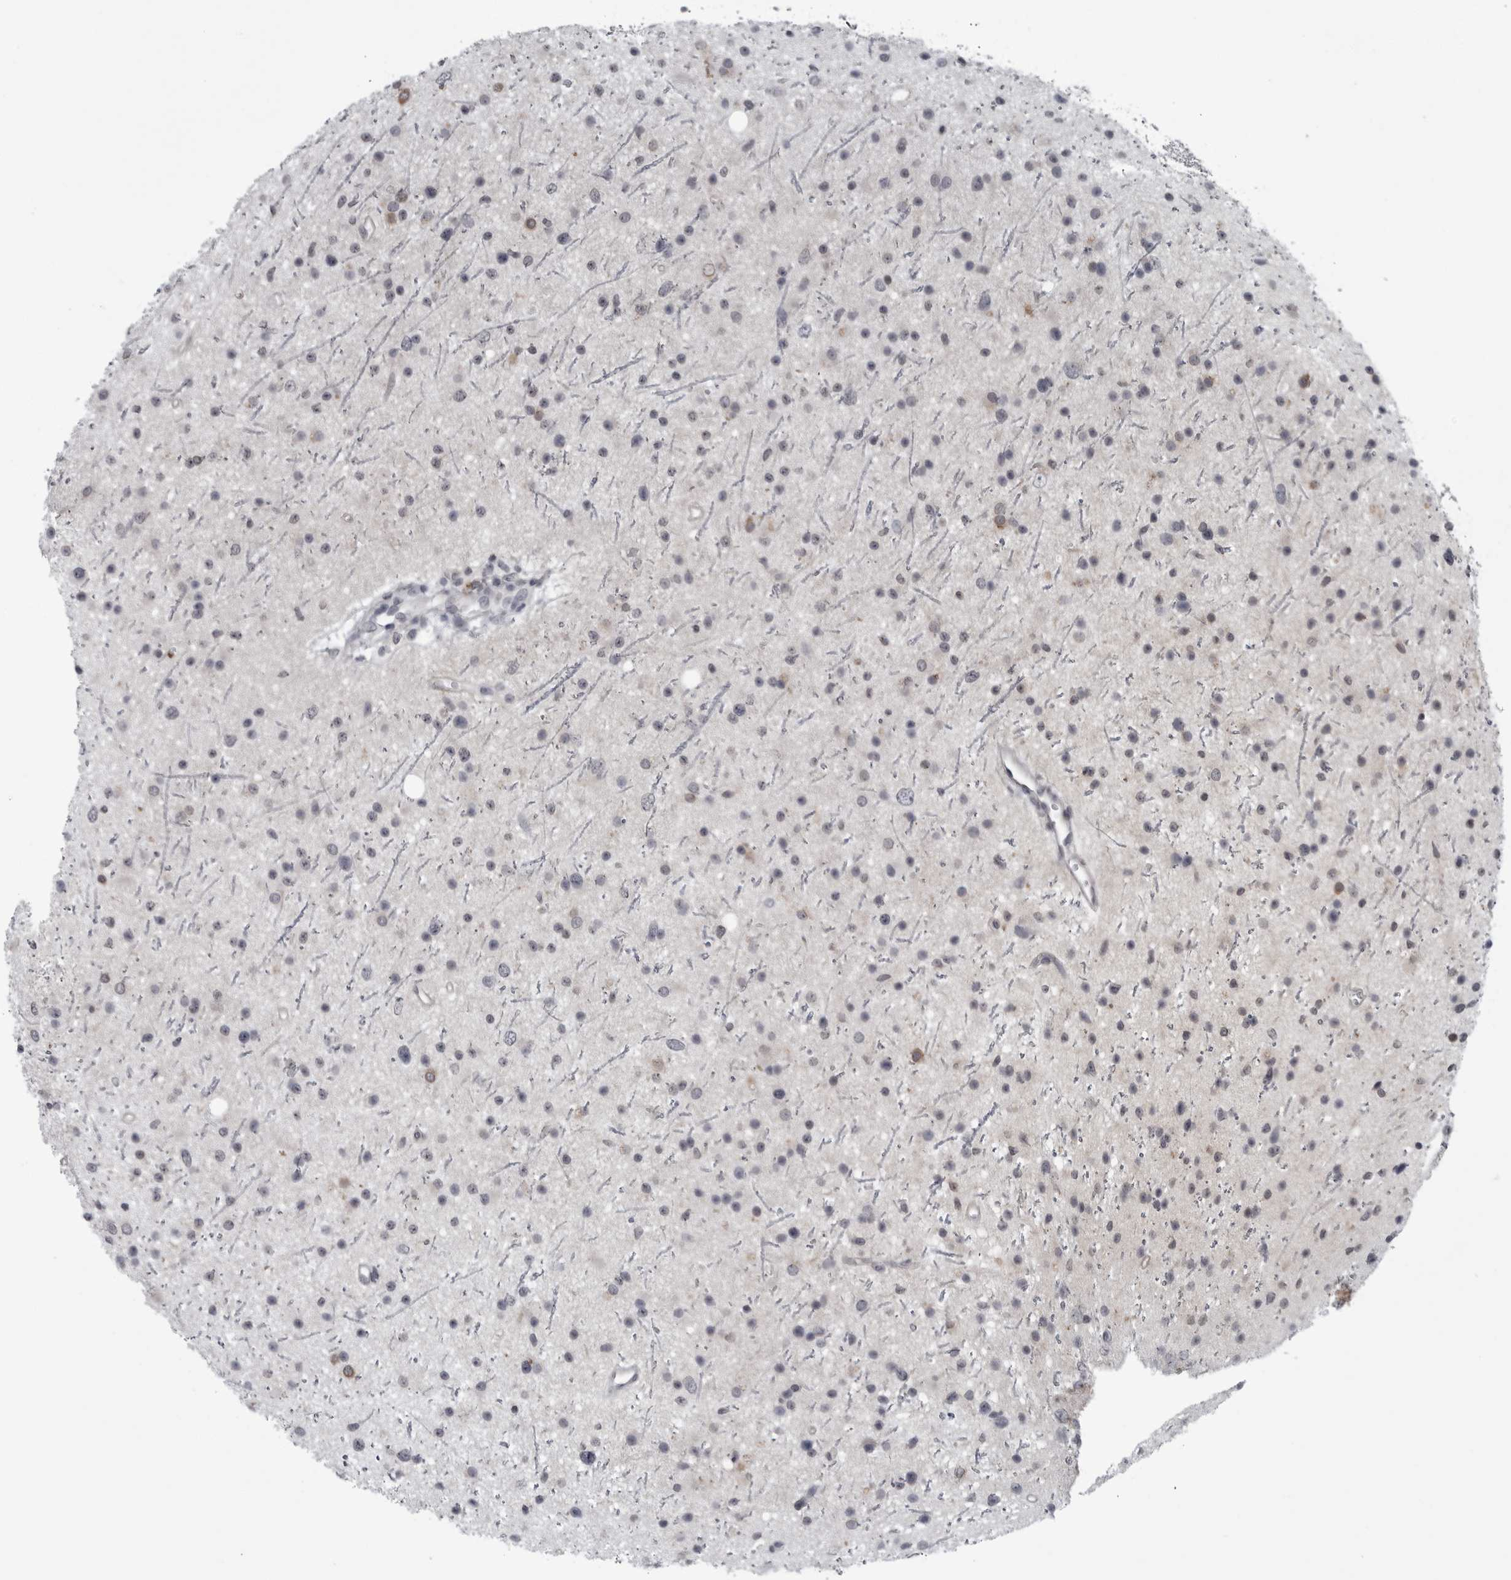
{"staining": {"intensity": "weak", "quantity": "<25%", "location": "cytoplasmic/membranous"}, "tissue": "glioma", "cell_type": "Tumor cells", "image_type": "cancer", "snomed": [{"axis": "morphology", "description": "Glioma, malignant, Low grade"}, {"axis": "topography", "description": "Cerebral cortex"}], "caption": "Tumor cells show no significant protein positivity in malignant glioma (low-grade).", "gene": "LYSMD1", "patient": {"sex": "female", "age": 39}}